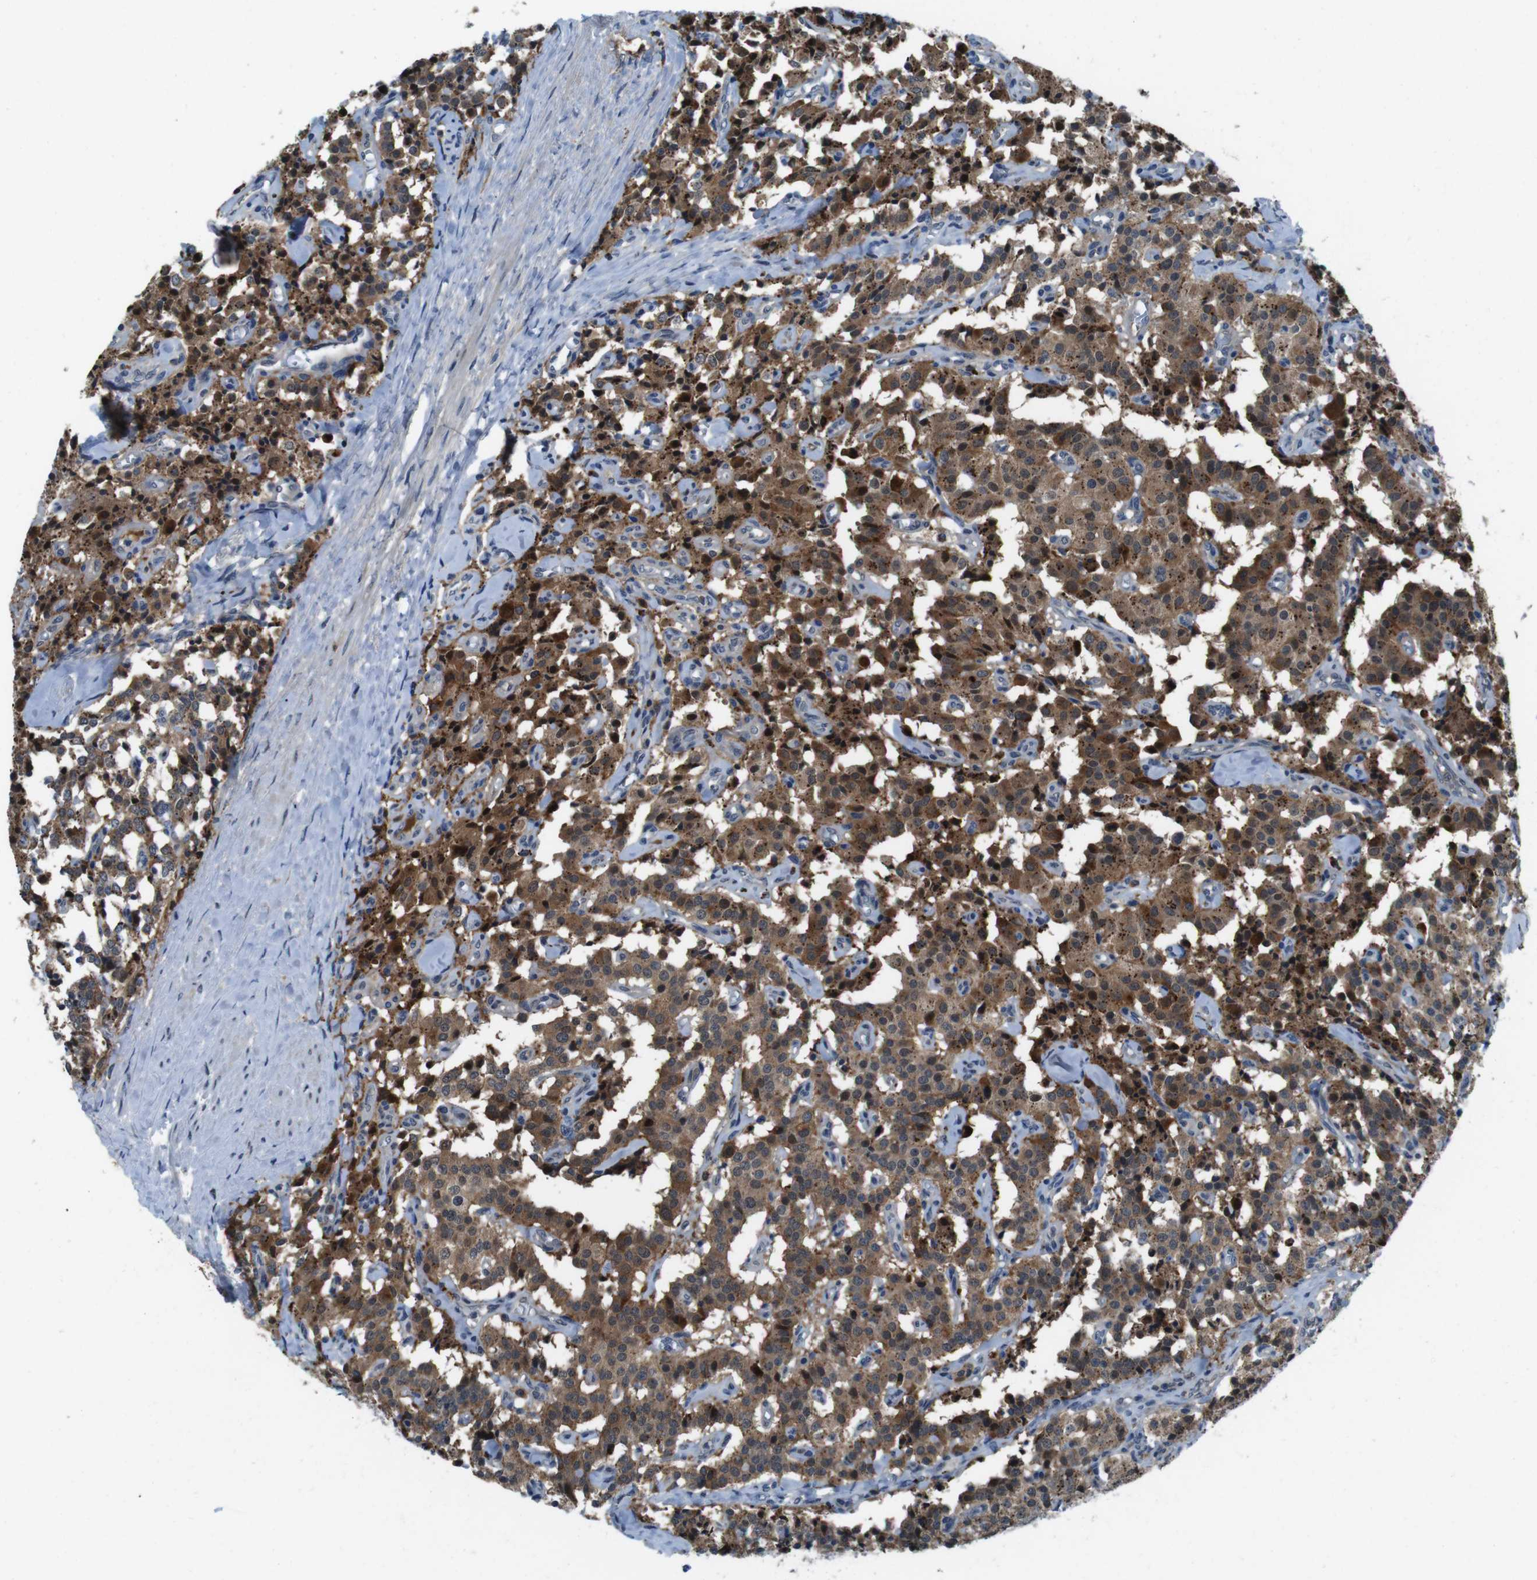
{"staining": {"intensity": "moderate", "quantity": ">75%", "location": "cytoplasmic/membranous"}, "tissue": "carcinoid", "cell_type": "Tumor cells", "image_type": "cancer", "snomed": [{"axis": "morphology", "description": "Carcinoid, malignant, NOS"}, {"axis": "topography", "description": "Lung"}], "caption": "This is a photomicrograph of immunohistochemistry staining of malignant carcinoid, which shows moderate positivity in the cytoplasmic/membranous of tumor cells.", "gene": "LRP5", "patient": {"sex": "male", "age": 30}}